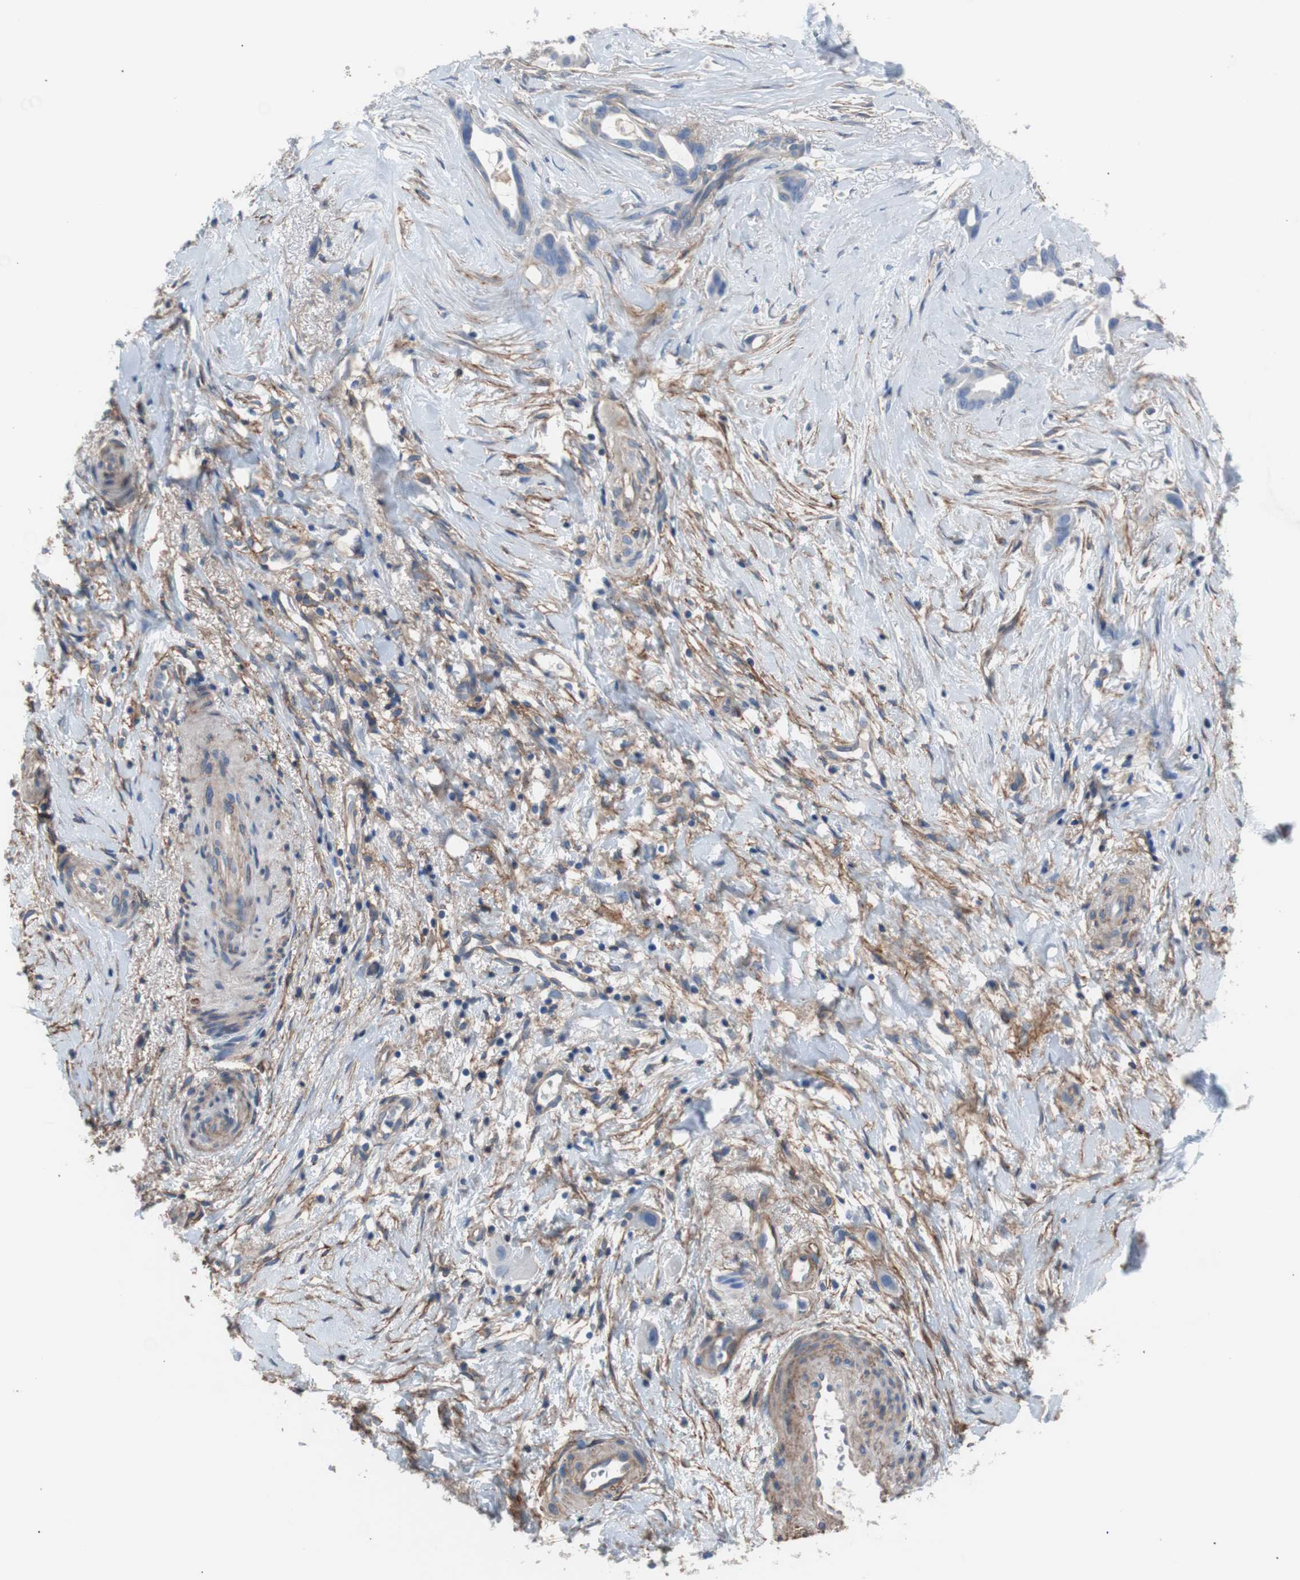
{"staining": {"intensity": "negative", "quantity": "none", "location": "none"}, "tissue": "liver cancer", "cell_type": "Tumor cells", "image_type": "cancer", "snomed": [{"axis": "morphology", "description": "Cholangiocarcinoma"}, {"axis": "topography", "description": "Liver"}], "caption": "Tumor cells are negative for protein expression in human cholangiocarcinoma (liver).", "gene": "CD81", "patient": {"sex": "female", "age": 65}}